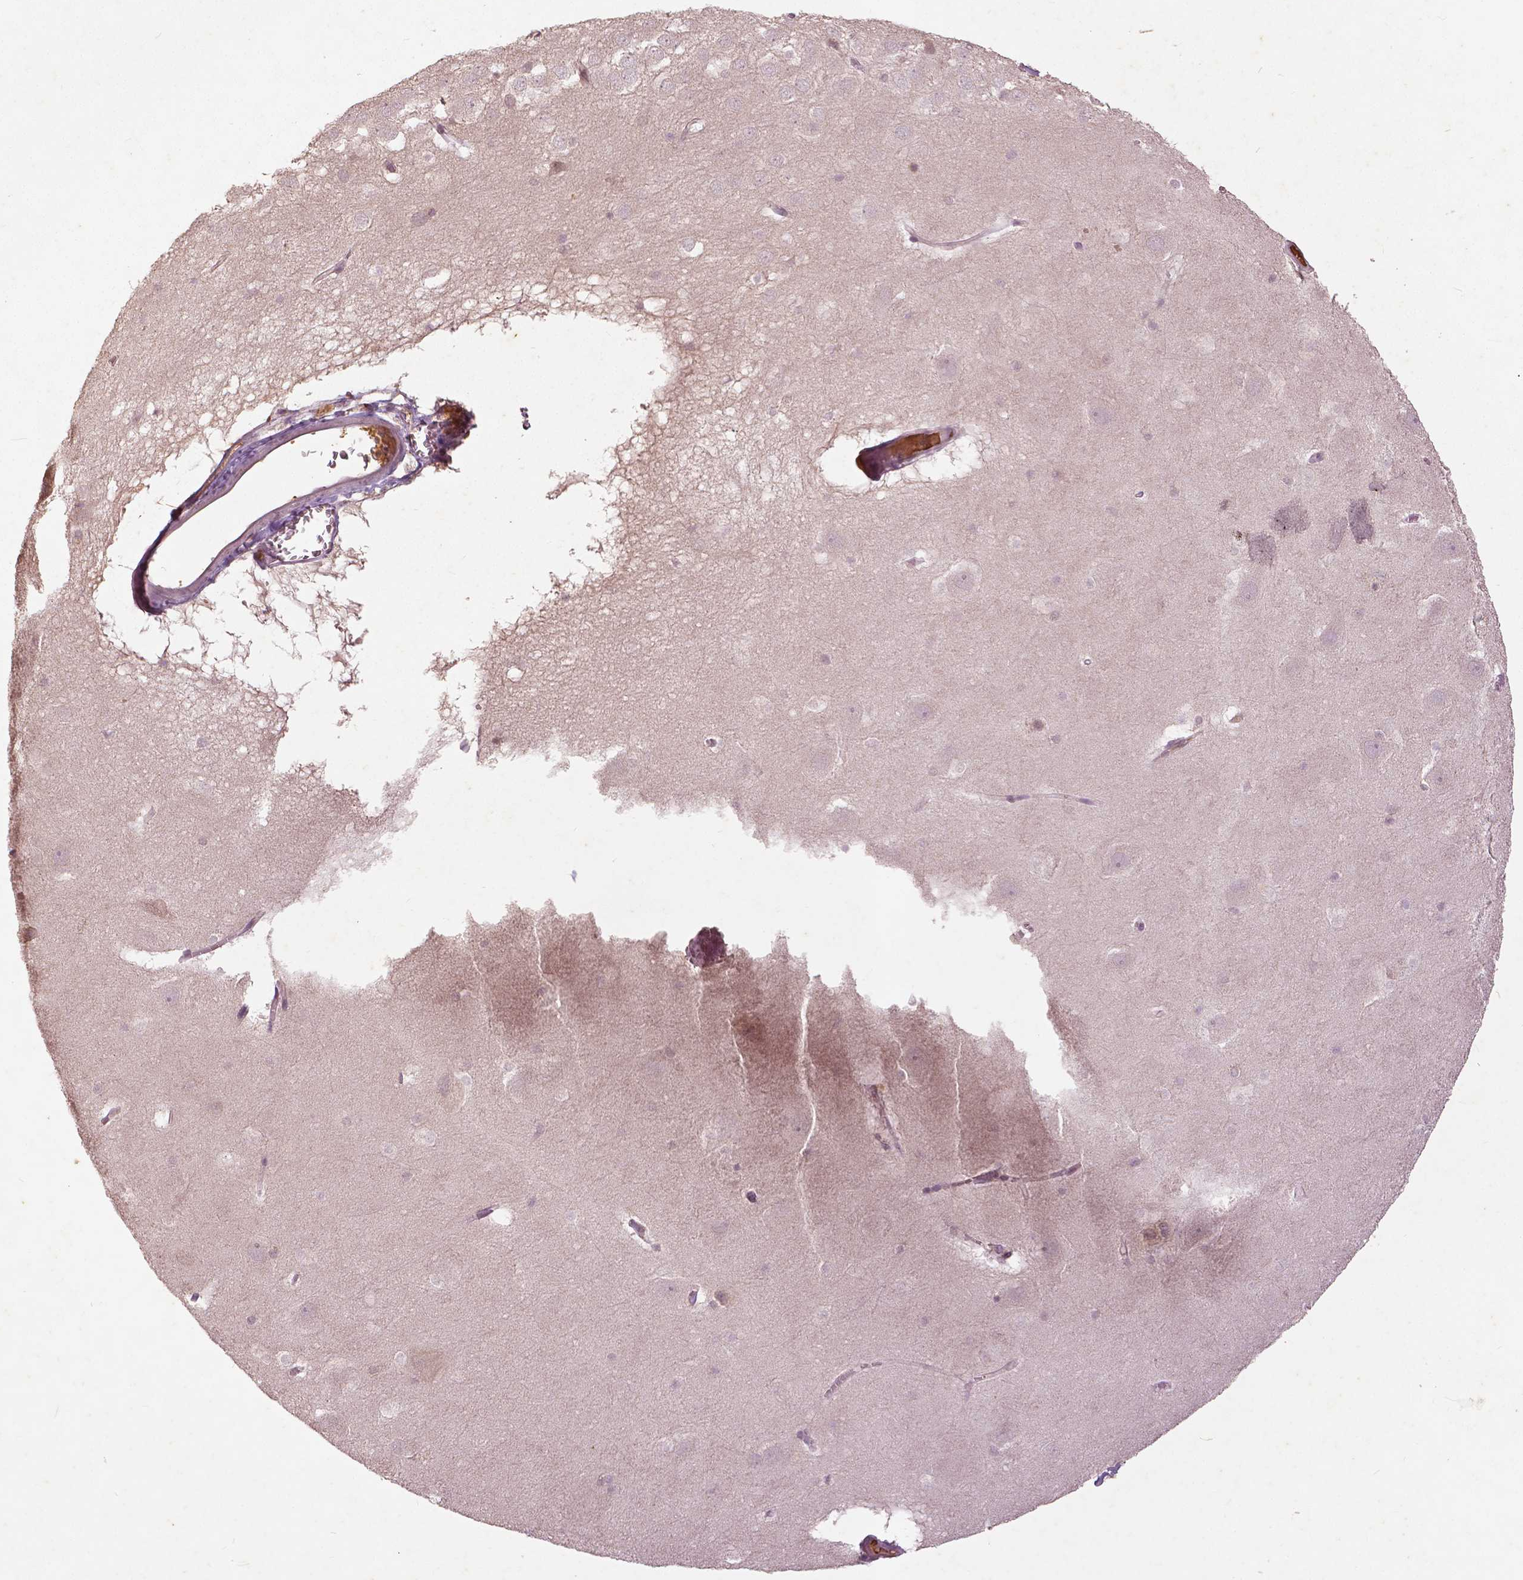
{"staining": {"intensity": "negative", "quantity": "none", "location": "none"}, "tissue": "hippocampus", "cell_type": "Glial cells", "image_type": "normal", "snomed": [{"axis": "morphology", "description": "Normal tissue, NOS"}, {"axis": "topography", "description": "Hippocampus"}], "caption": "The histopathology image demonstrates no significant staining in glial cells of hippocampus.", "gene": "ANGPTL4", "patient": {"sex": "male", "age": 45}}